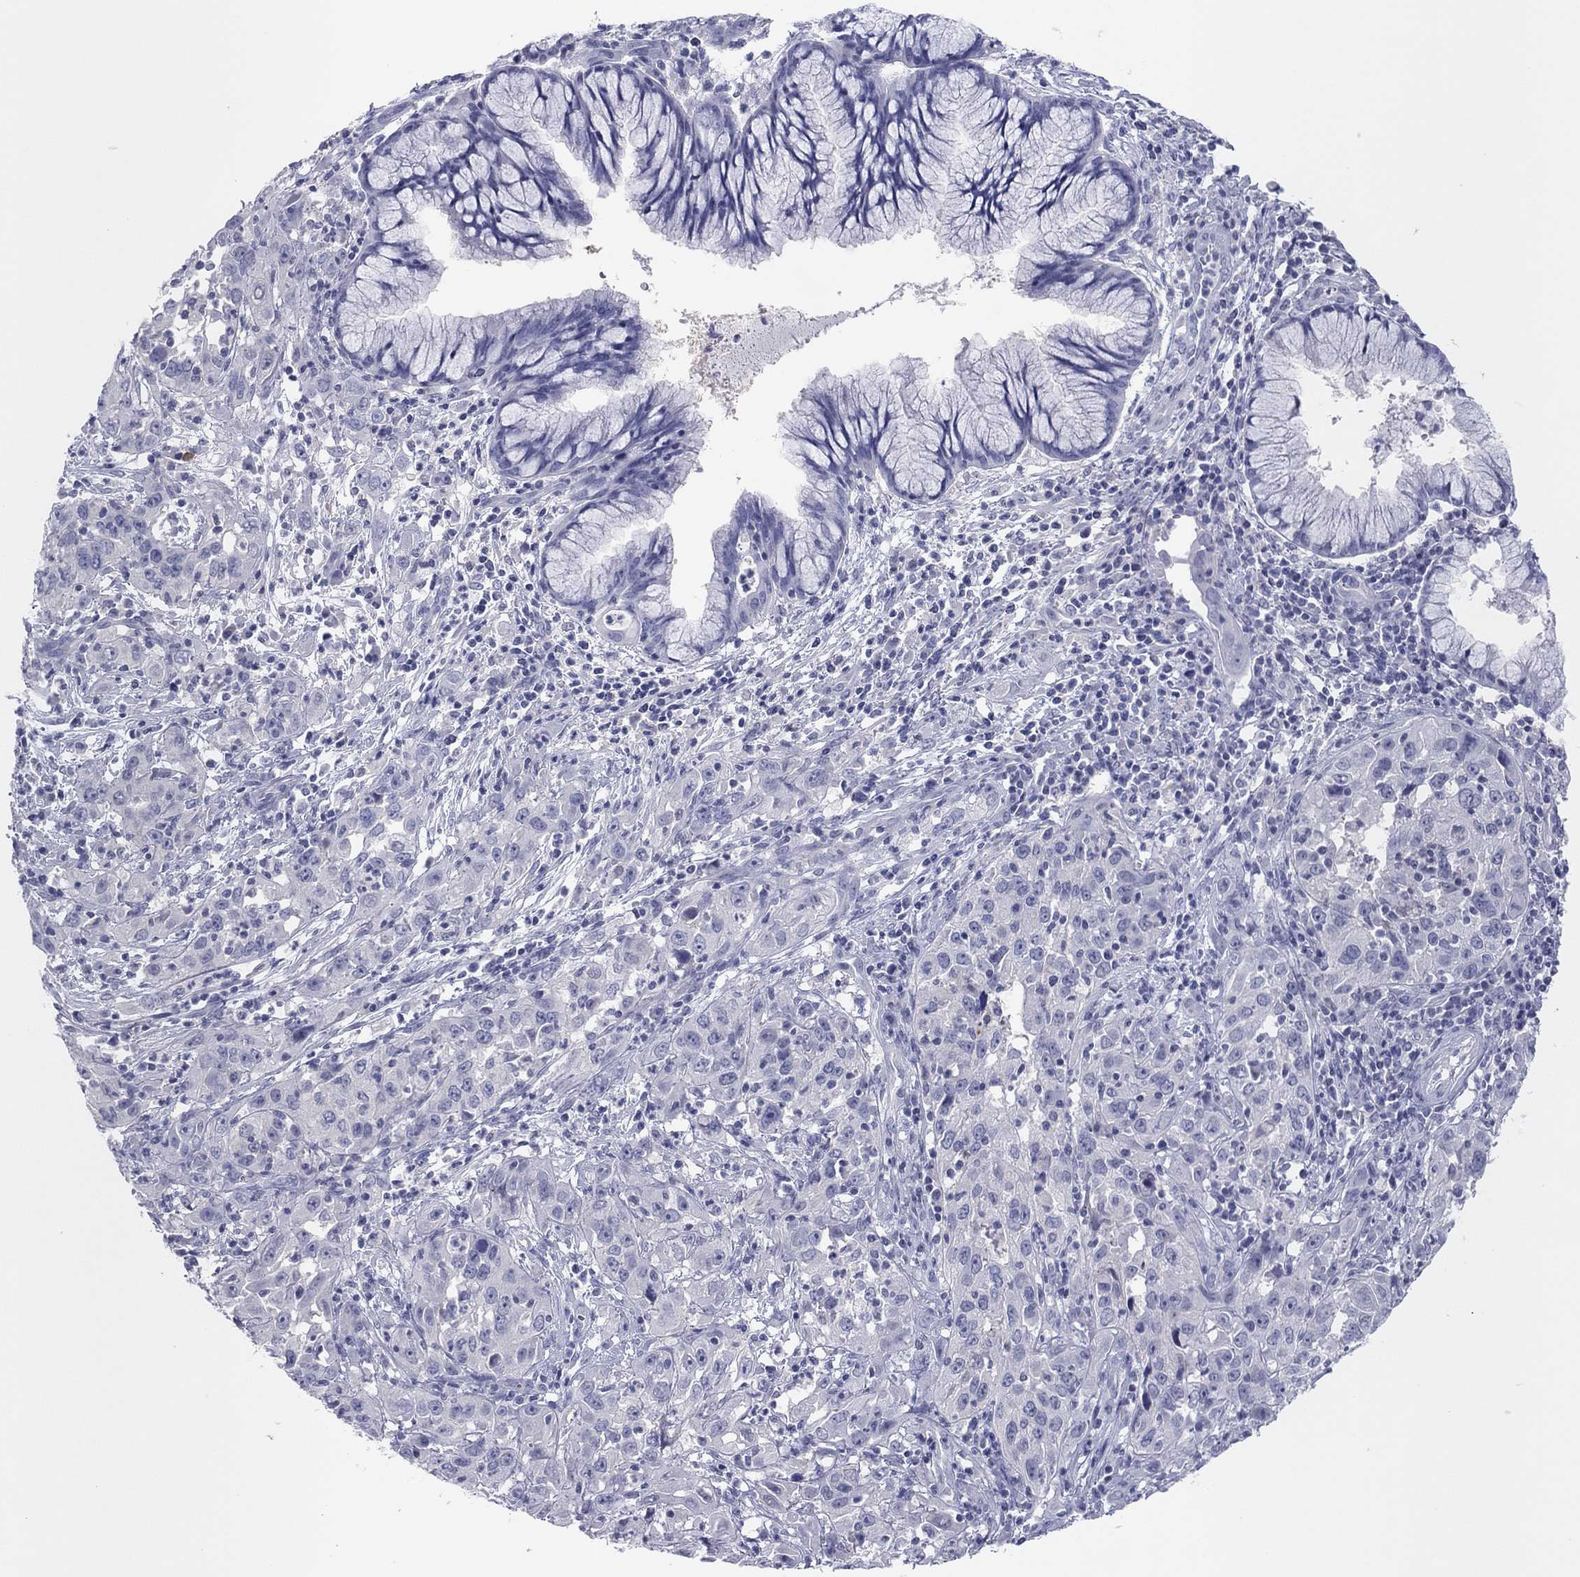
{"staining": {"intensity": "negative", "quantity": "none", "location": "none"}, "tissue": "cervical cancer", "cell_type": "Tumor cells", "image_type": "cancer", "snomed": [{"axis": "morphology", "description": "Squamous cell carcinoma, NOS"}, {"axis": "topography", "description": "Cervix"}], "caption": "High magnification brightfield microscopy of cervical cancer (squamous cell carcinoma) stained with DAB (3,3'-diaminobenzidine) (brown) and counterstained with hematoxylin (blue): tumor cells show no significant positivity. The staining was performed using DAB to visualize the protein expression in brown, while the nuclei were stained in blue with hematoxylin (Magnification: 20x).", "gene": "CPNE6", "patient": {"sex": "female", "age": 32}}